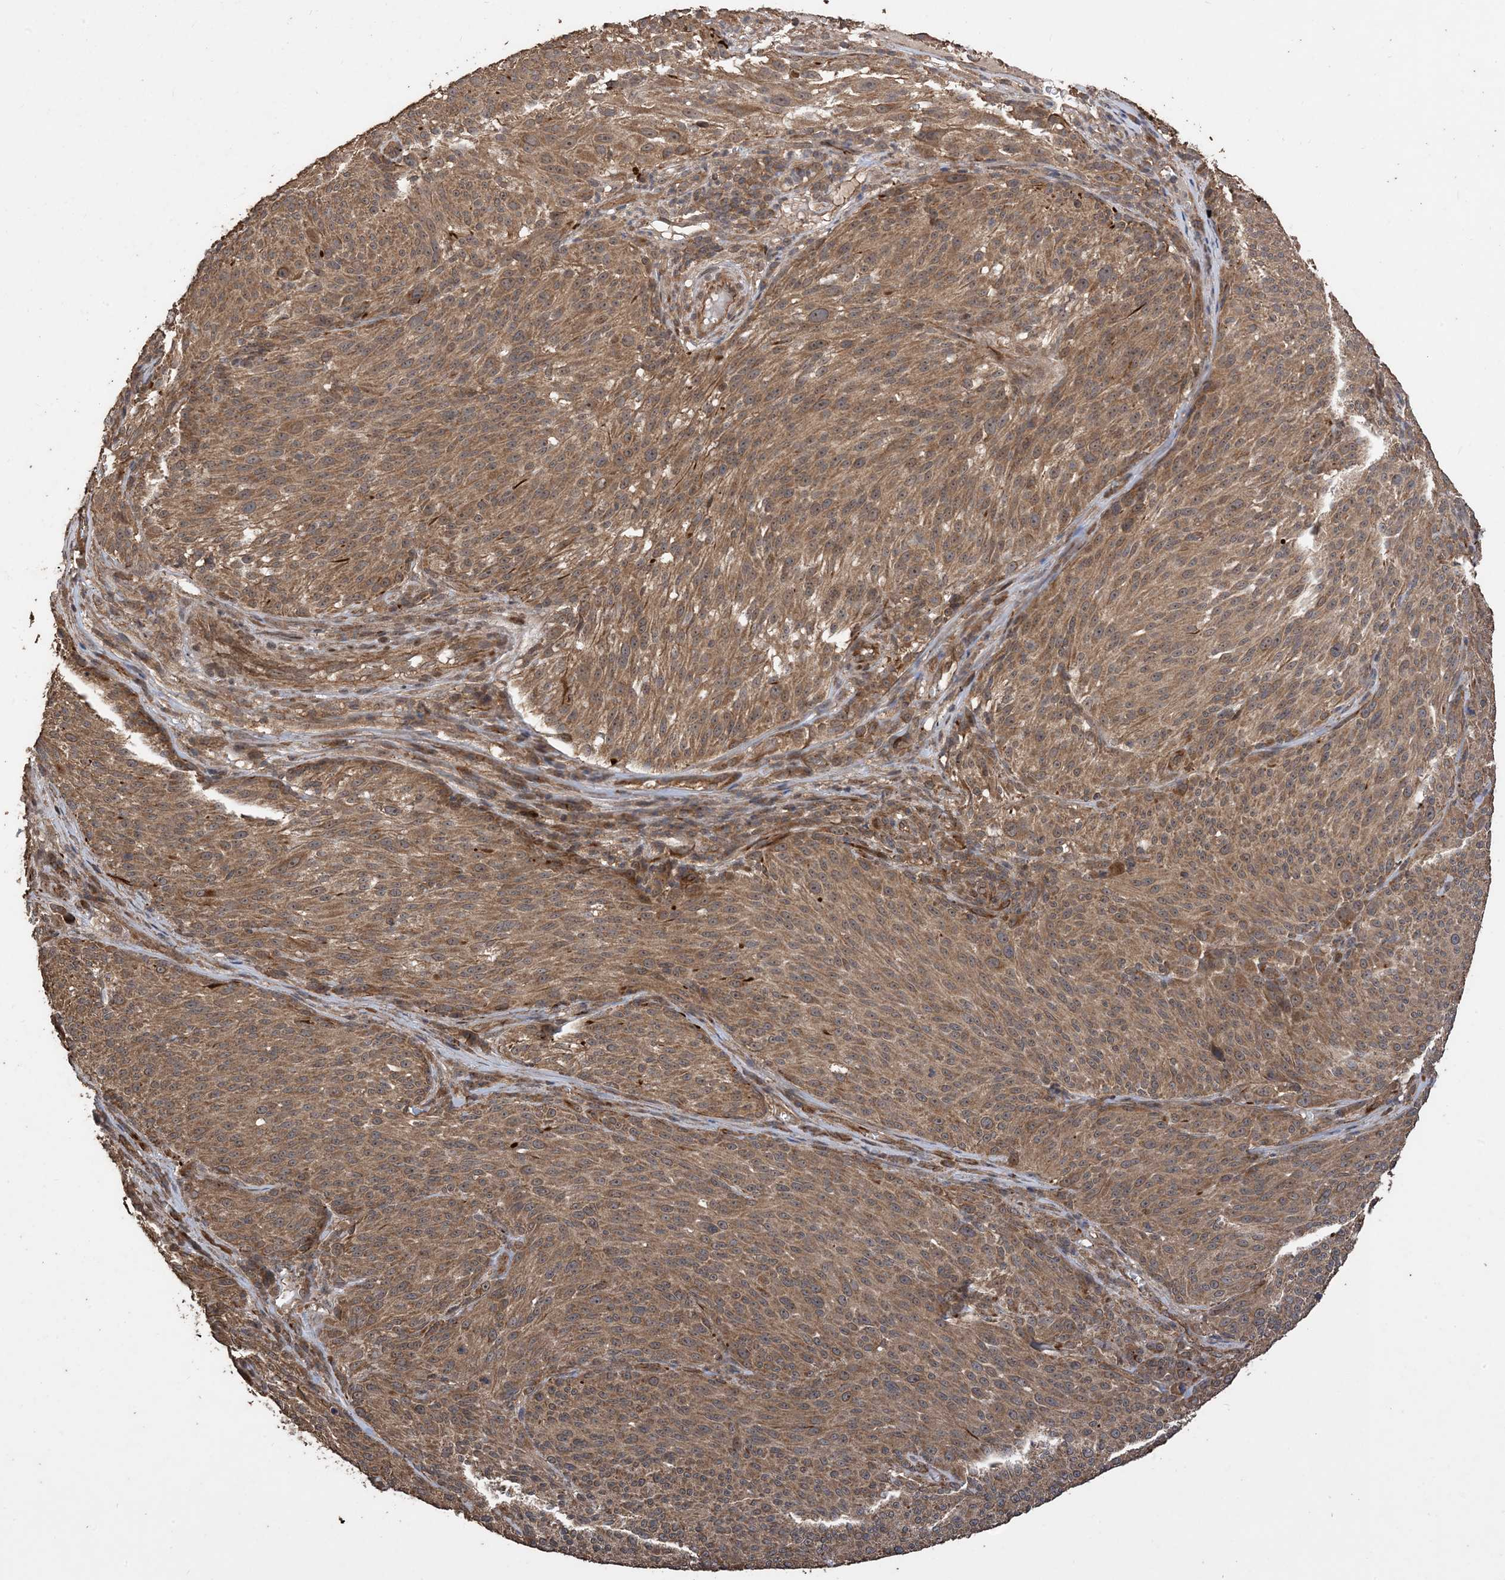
{"staining": {"intensity": "moderate", "quantity": ">75%", "location": "cytoplasmic/membranous"}, "tissue": "melanoma", "cell_type": "Tumor cells", "image_type": "cancer", "snomed": [{"axis": "morphology", "description": "Malignant melanoma, NOS"}, {"axis": "topography", "description": "Skin of trunk"}], "caption": "About >75% of tumor cells in human melanoma demonstrate moderate cytoplasmic/membranous protein staining as visualized by brown immunohistochemical staining.", "gene": "ZKSCAN5", "patient": {"sex": "male", "age": 71}}